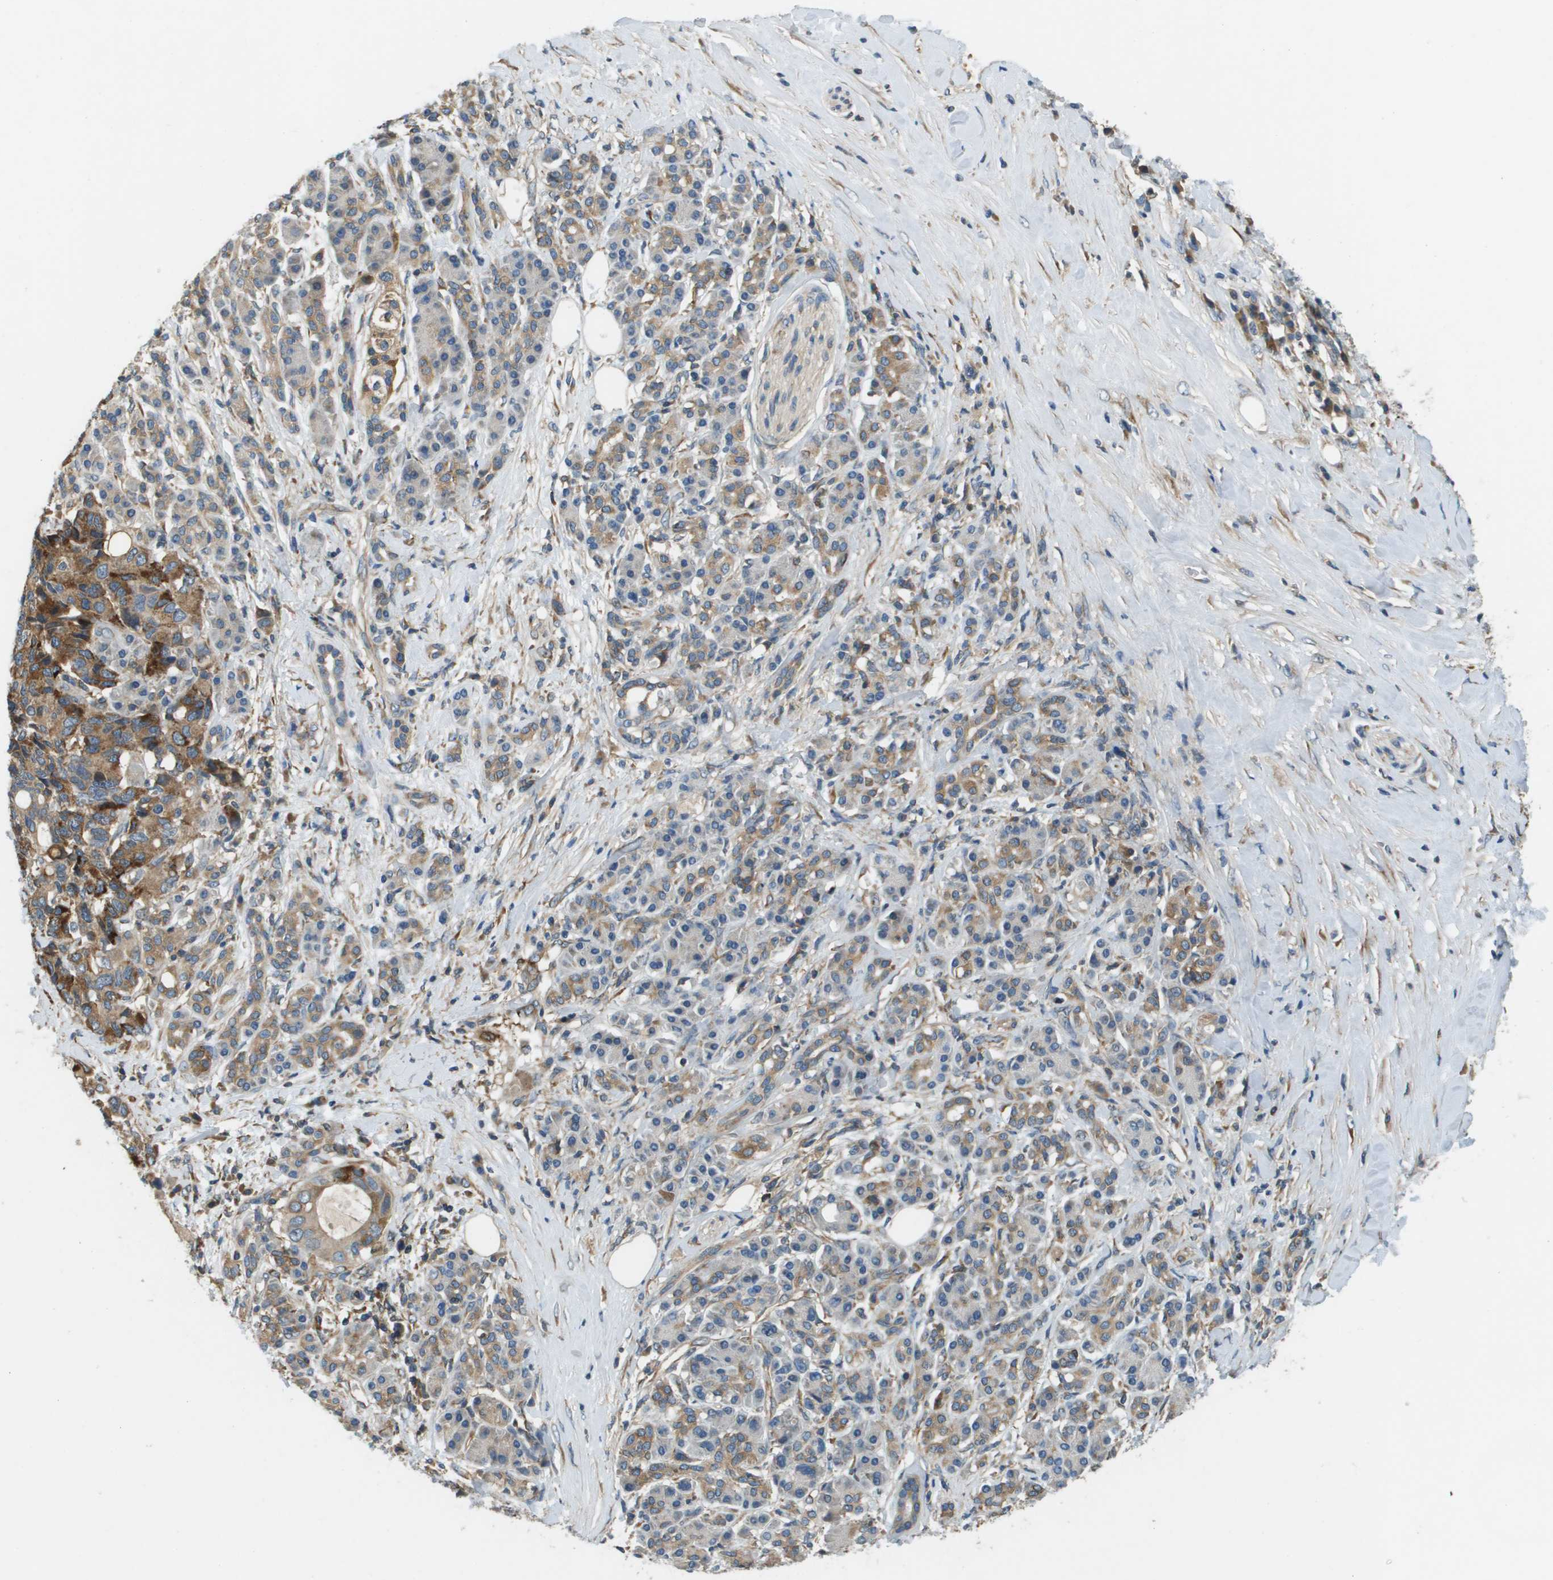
{"staining": {"intensity": "moderate", "quantity": ">75%", "location": "cytoplasmic/membranous"}, "tissue": "pancreatic cancer", "cell_type": "Tumor cells", "image_type": "cancer", "snomed": [{"axis": "morphology", "description": "Adenocarcinoma, NOS"}, {"axis": "topography", "description": "Pancreas"}], "caption": "The histopathology image shows a brown stain indicating the presence of a protein in the cytoplasmic/membranous of tumor cells in adenocarcinoma (pancreatic).", "gene": "SAMSN1", "patient": {"sex": "female", "age": 56}}